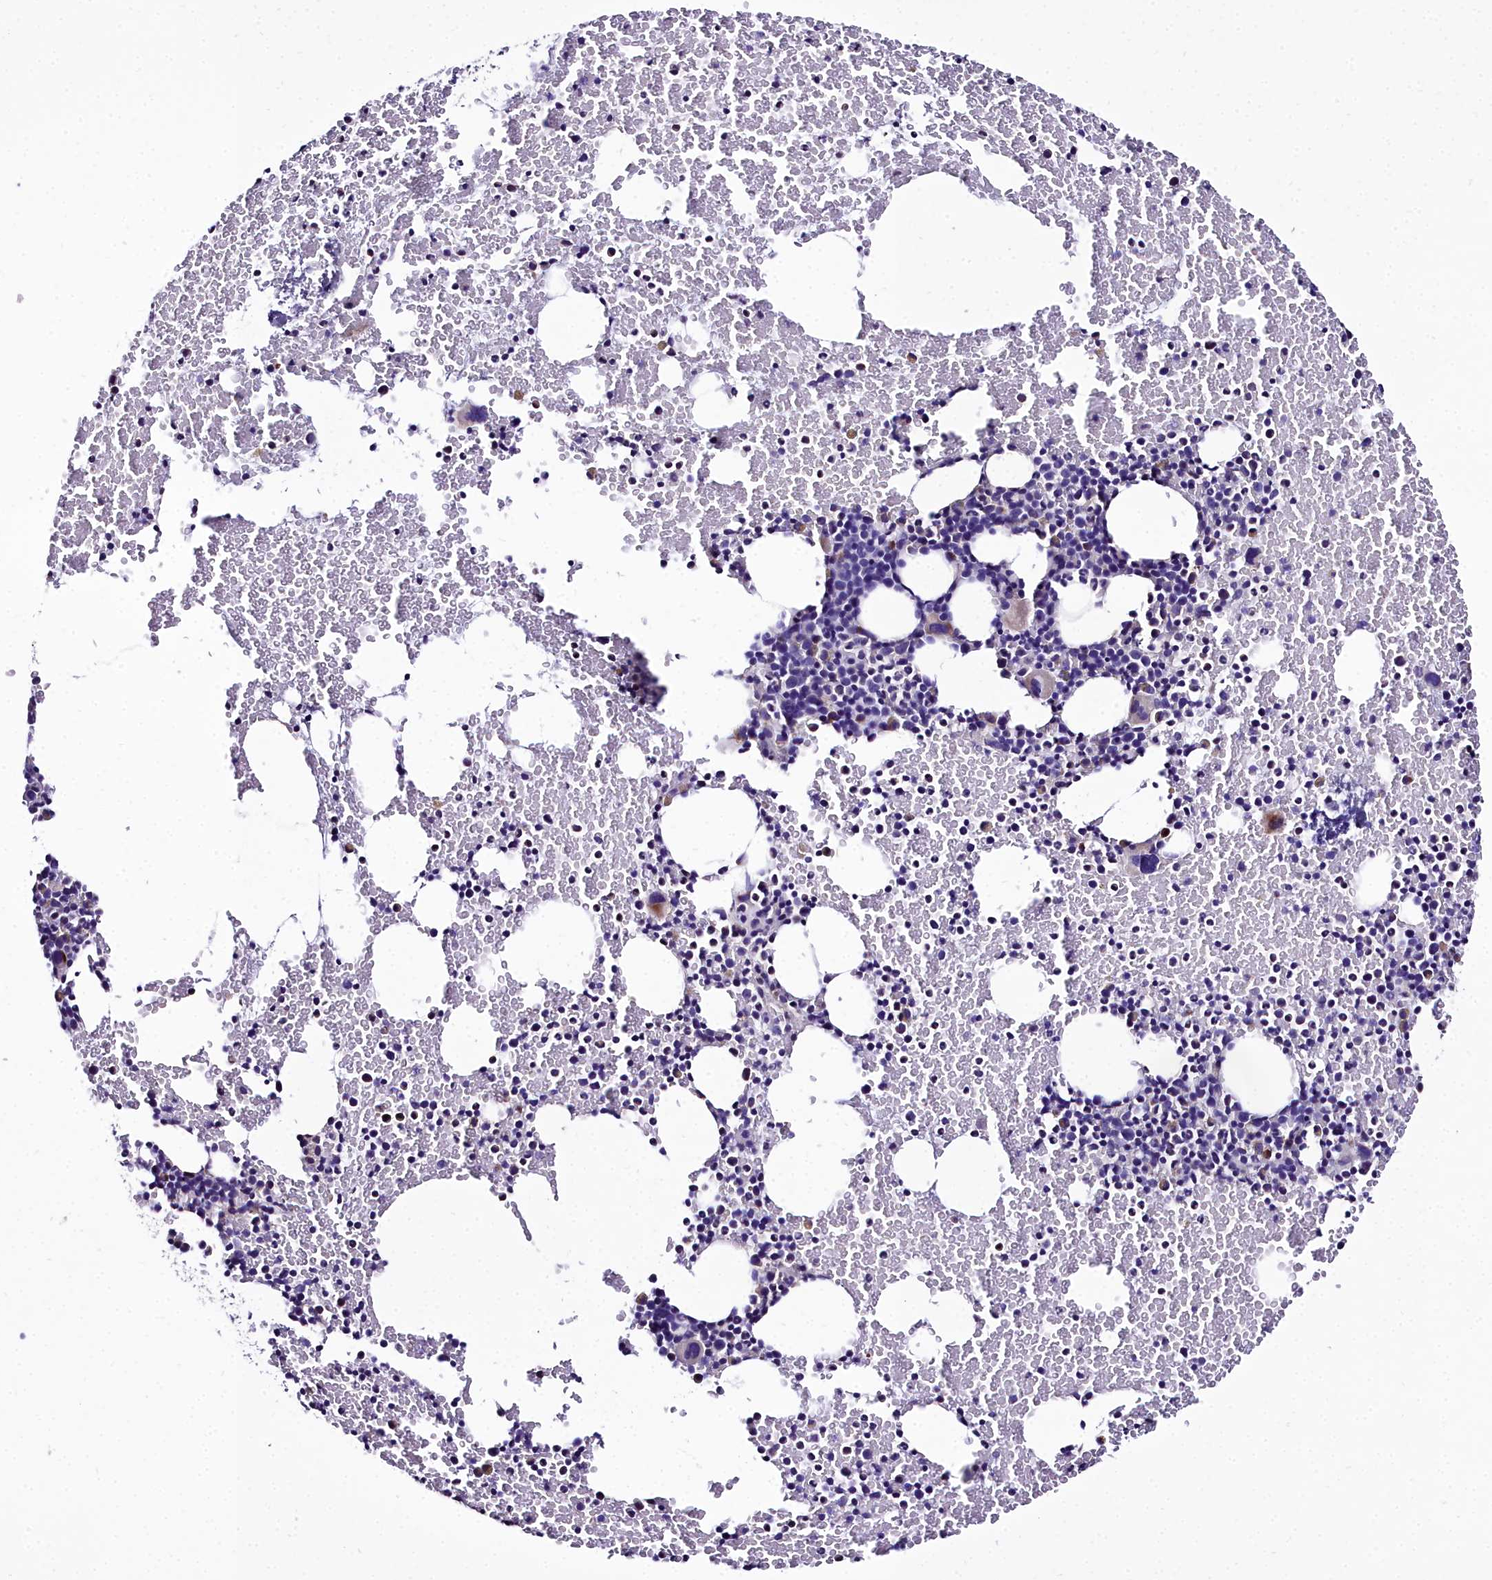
{"staining": {"intensity": "weak", "quantity": "<25%", "location": "cytoplasmic/membranous"}, "tissue": "bone marrow", "cell_type": "Hematopoietic cells", "image_type": "normal", "snomed": [{"axis": "morphology", "description": "Normal tissue, NOS"}, {"axis": "topography", "description": "Bone marrow"}], "caption": "A high-resolution histopathology image shows IHC staining of normal bone marrow, which demonstrates no significant staining in hematopoietic cells.", "gene": "MS4A18", "patient": {"sex": "male", "age": 57}}